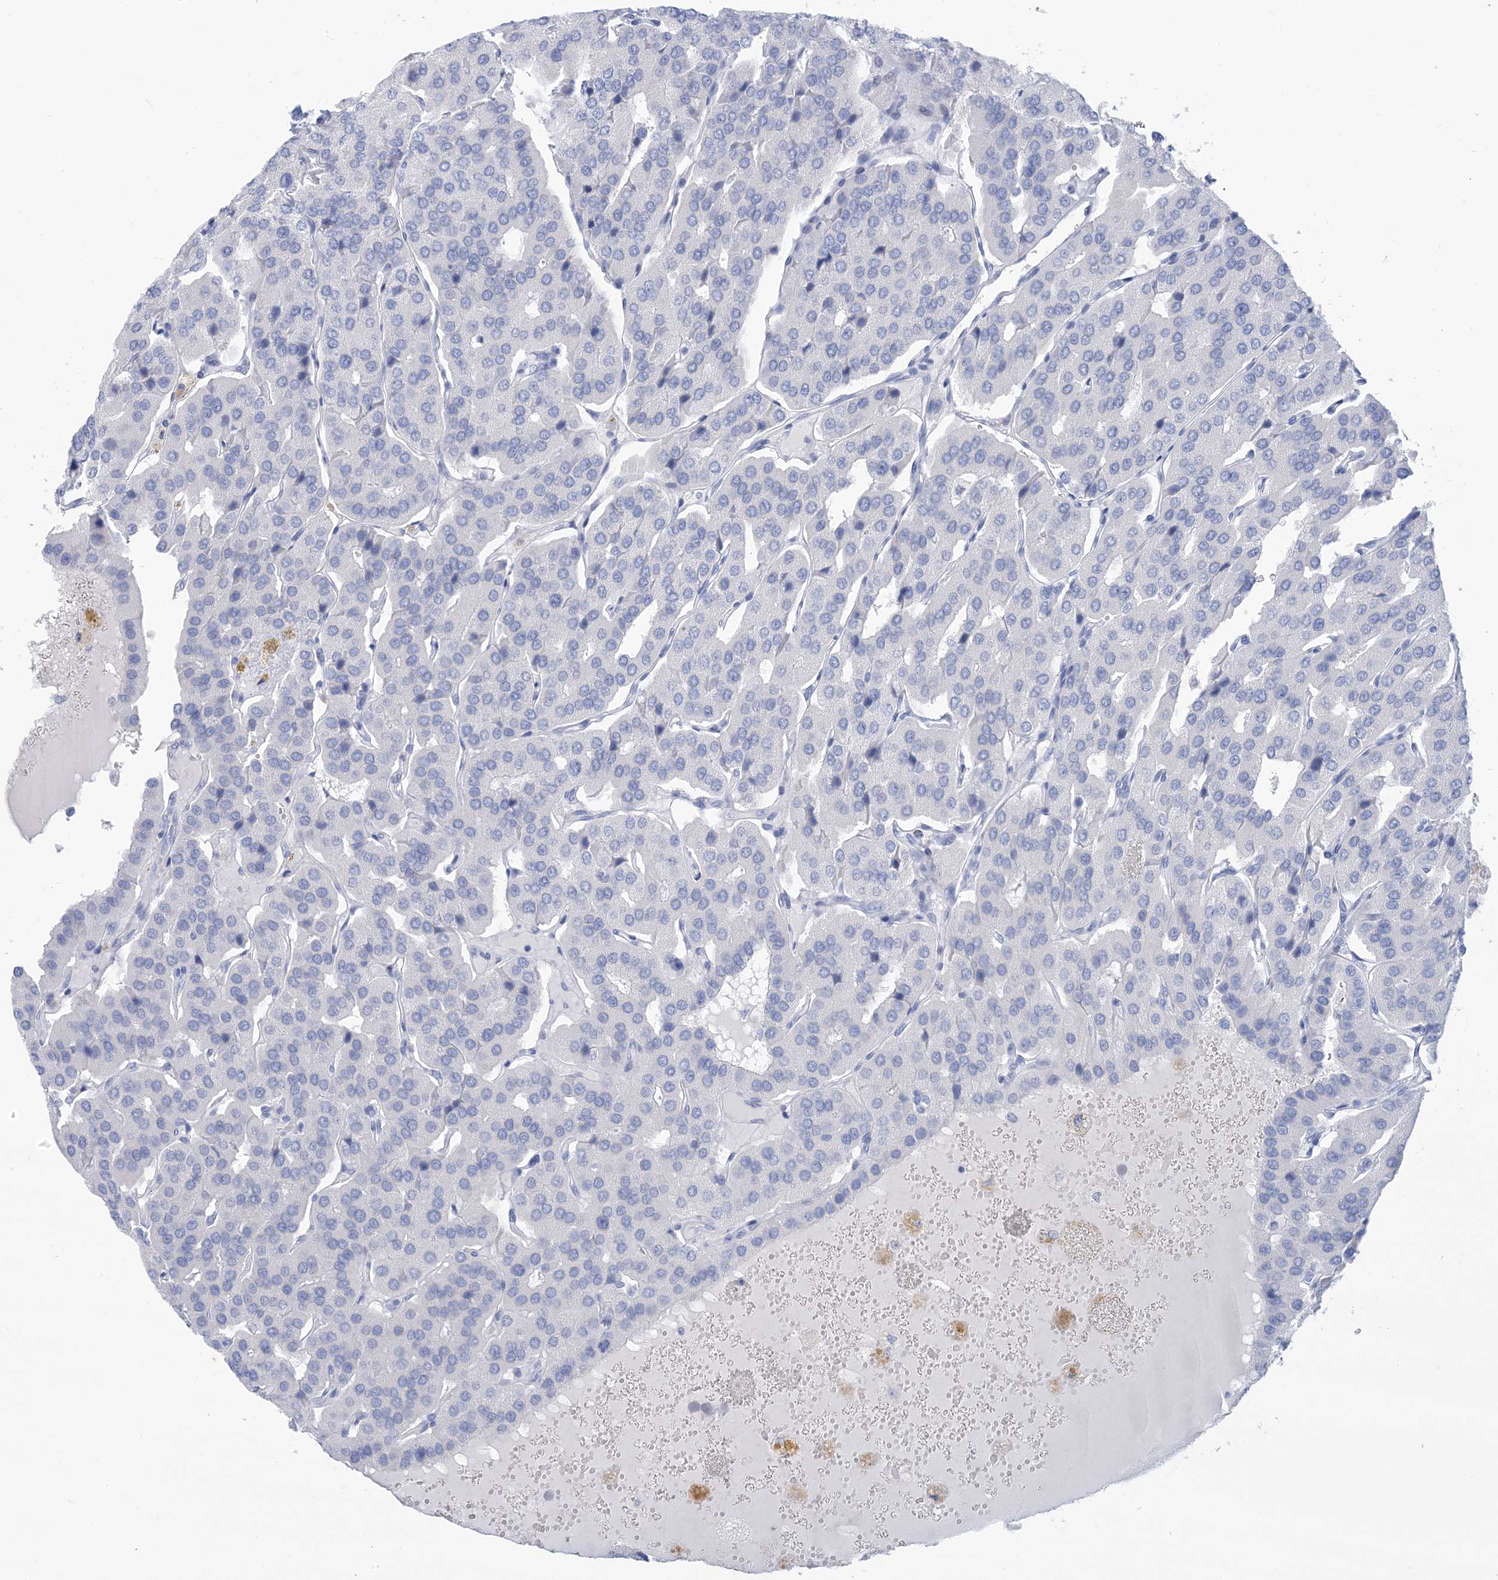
{"staining": {"intensity": "negative", "quantity": "none", "location": "none"}, "tissue": "parathyroid gland", "cell_type": "Glandular cells", "image_type": "normal", "snomed": [{"axis": "morphology", "description": "Normal tissue, NOS"}, {"axis": "morphology", "description": "Adenoma, NOS"}, {"axis": "topography", "description": "Parathyroid gland"}], "caption": "DAB (3,3'-diaminobenzidine) immunohistochemical staining of benign human parathyroid gland displays no significant staining in glandular cells. (DAB IHC with hematoxylin counter stain).", "gene": "SH3YL1", "patient": {"sex": "female", "age": 86}}